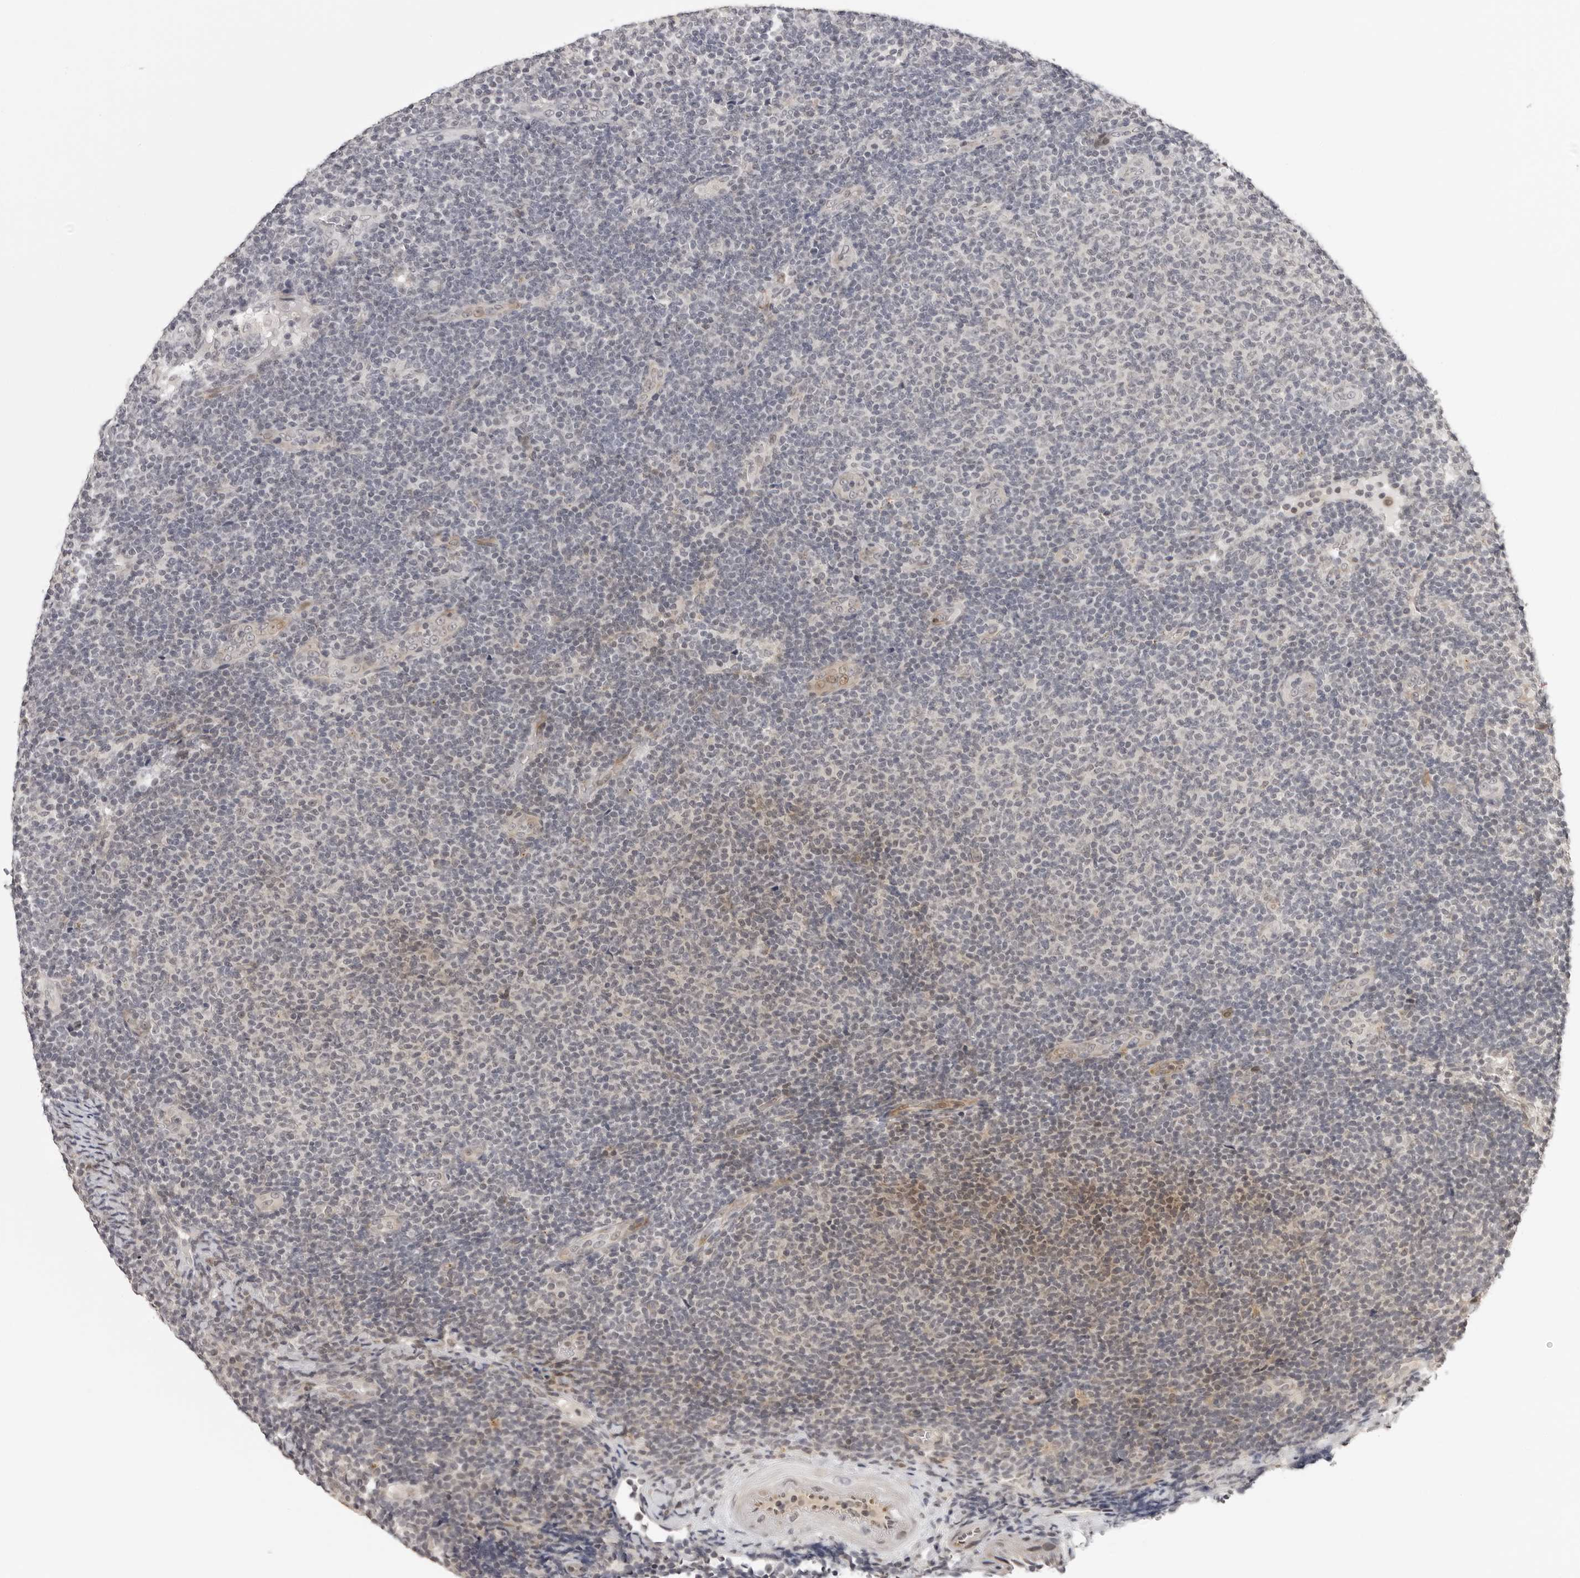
{"staining": {"intensity": "negative", "quantity": "none", "location": "none"}, "tissue": "lymphoma", "cell_type": "Tumor cells", "image_type": "cancer", "snomed": [{"axis": "morphology", "description": "Malignant lymphoma, non-Hodgkin's type, Low grade"}, {"axis": "topography", "description": "Lymph node"}], "caption": "Immunohistochemistry (IHC) of lymphoma reveals no staining in tumor cells.", "gene": "PRUNE1", "patient": {"sex": "male", "age": 66}}